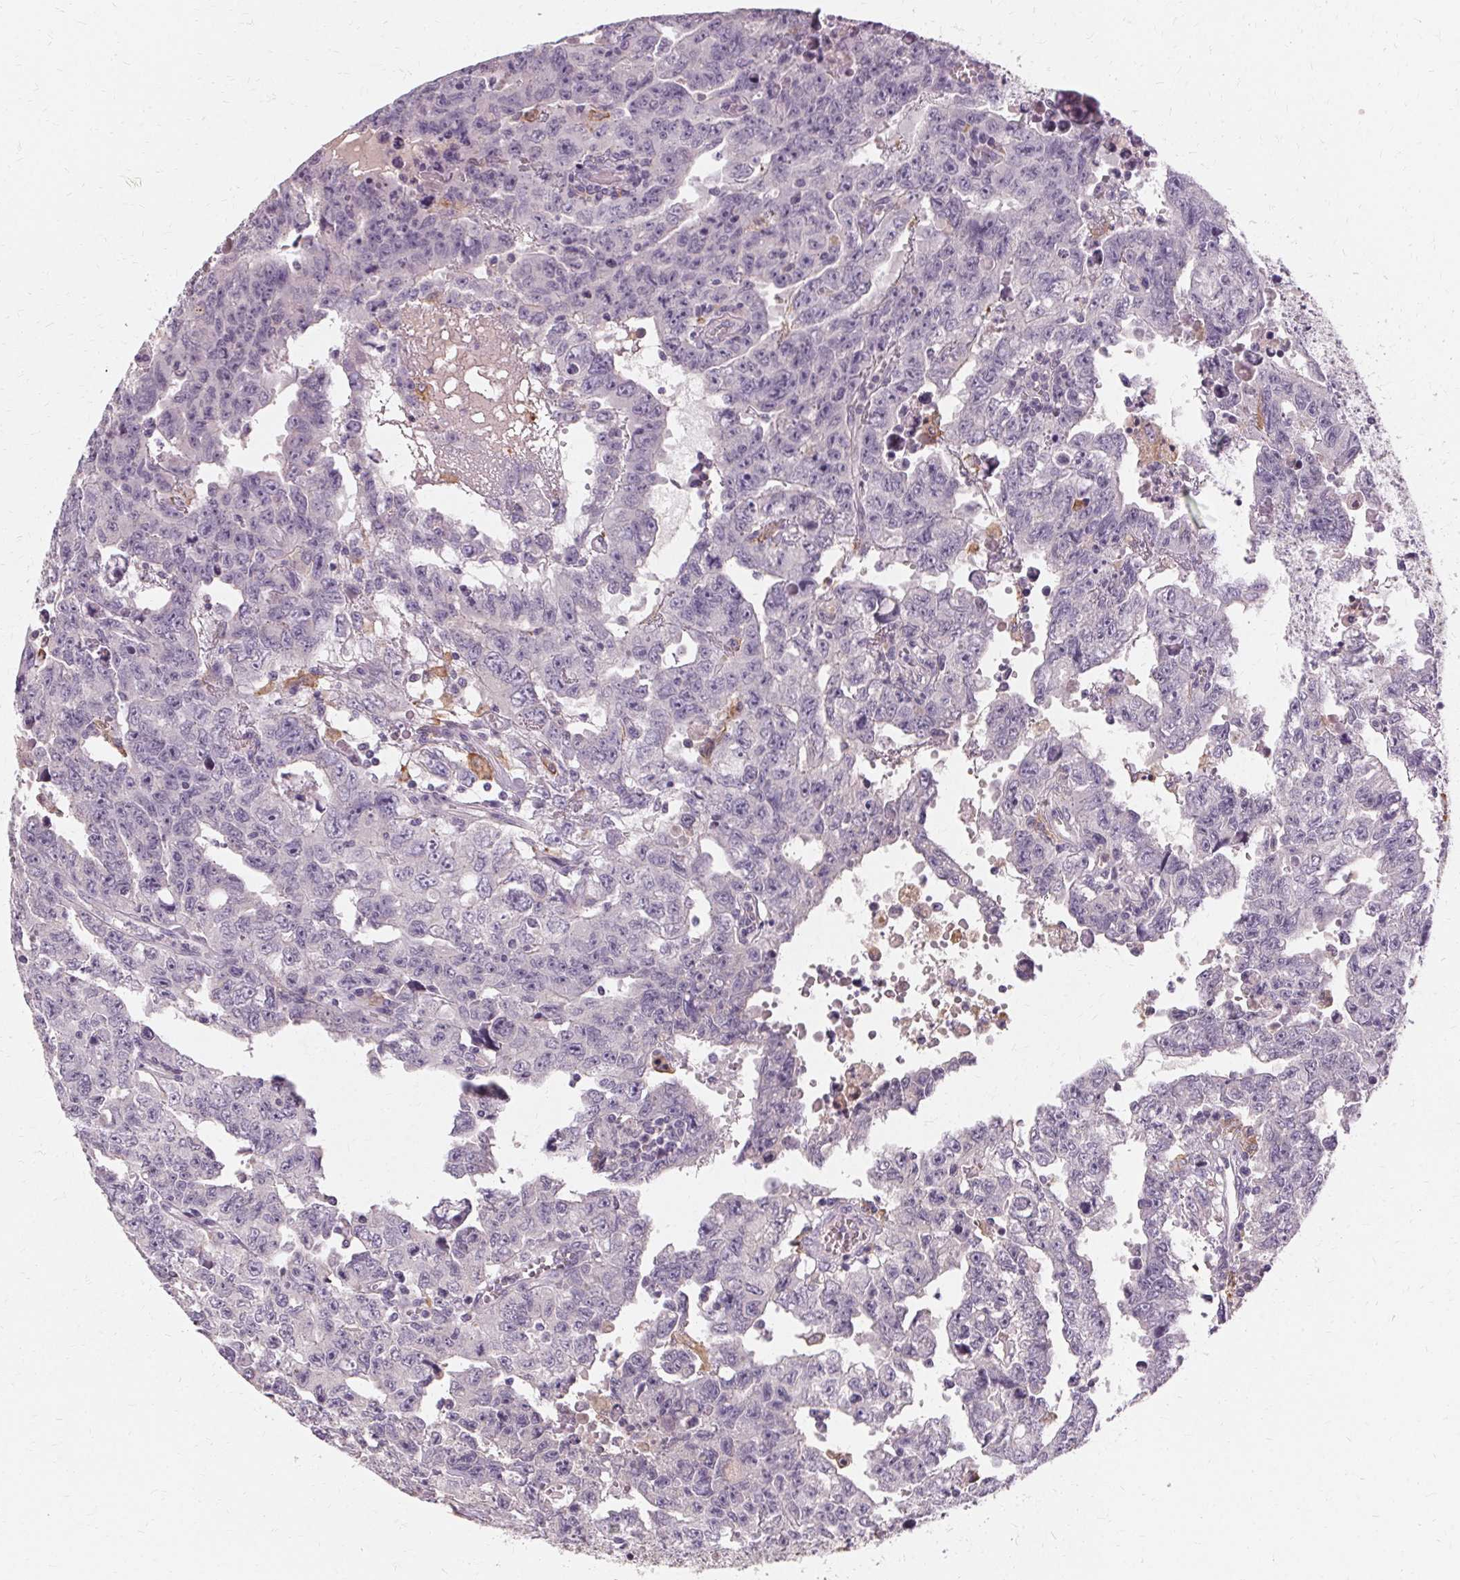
{"staining": {"intensity": "negative", "quantity": "none", "location": "none"}, "tissue": "testis cancer", "cell_type": "Tumor cells", "image_type": "cancer", "snomed": [{"axis": "morphology", "description": "Carcinoma, Embryonal, NOS"}, {"axis": "topography", "description": "Testis"}], "caption": "Immunohistochemistry (IHC) histopathology image of neoplastic tissue: embryonal carcinoma (testis) stained with DAB shows no significant protein expression in tumor cells.", "gene": "IFNGR1", "patient": {"sex": "male", "age": 24}}